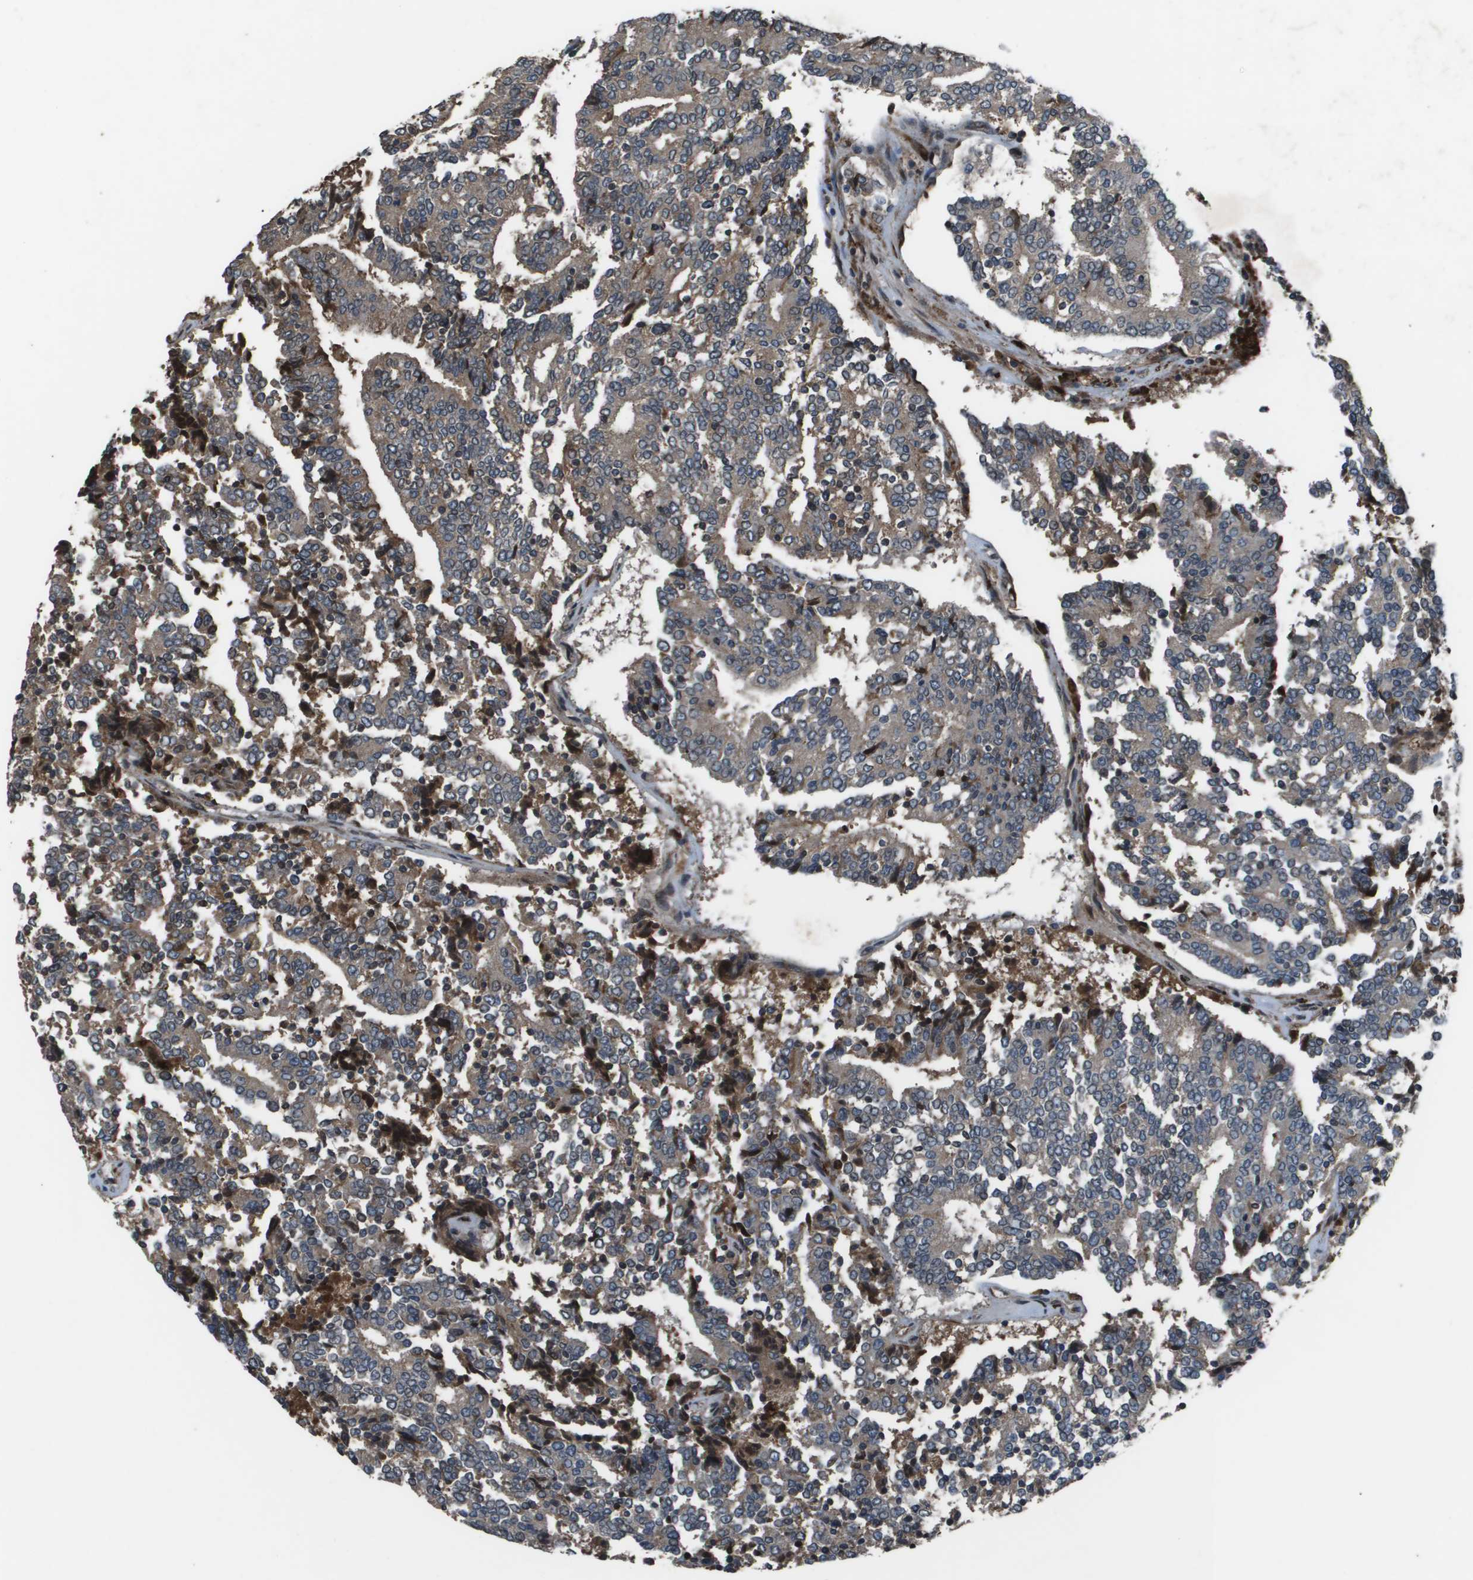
{"staining": {"intensity": "weak", "quantity": "<25%", "location": "cytoplasmic/membranous"}, "tissue": "prostate cancer", "cell_type": "Tumor cells", "image_type": "cancer", "snomed": [{"axis": "morphology", "description": "Normal tissue, NOS"}, {"axis": "morphology", "description": "Adenocarcinoma, High grade"}, {"axis": "topography", "description": "Prostate"}, {"axis": "topography", "description": "Seminal veicle"}], "caption": "Tumor cells show no significant staining in prostate high-grade adenocarcinoma. (DAB immunohistochemistry (IHC) with hematoxylin counter stain).", "gene": "GOSR2", "patient": {"sex": "male", "age": 55}}